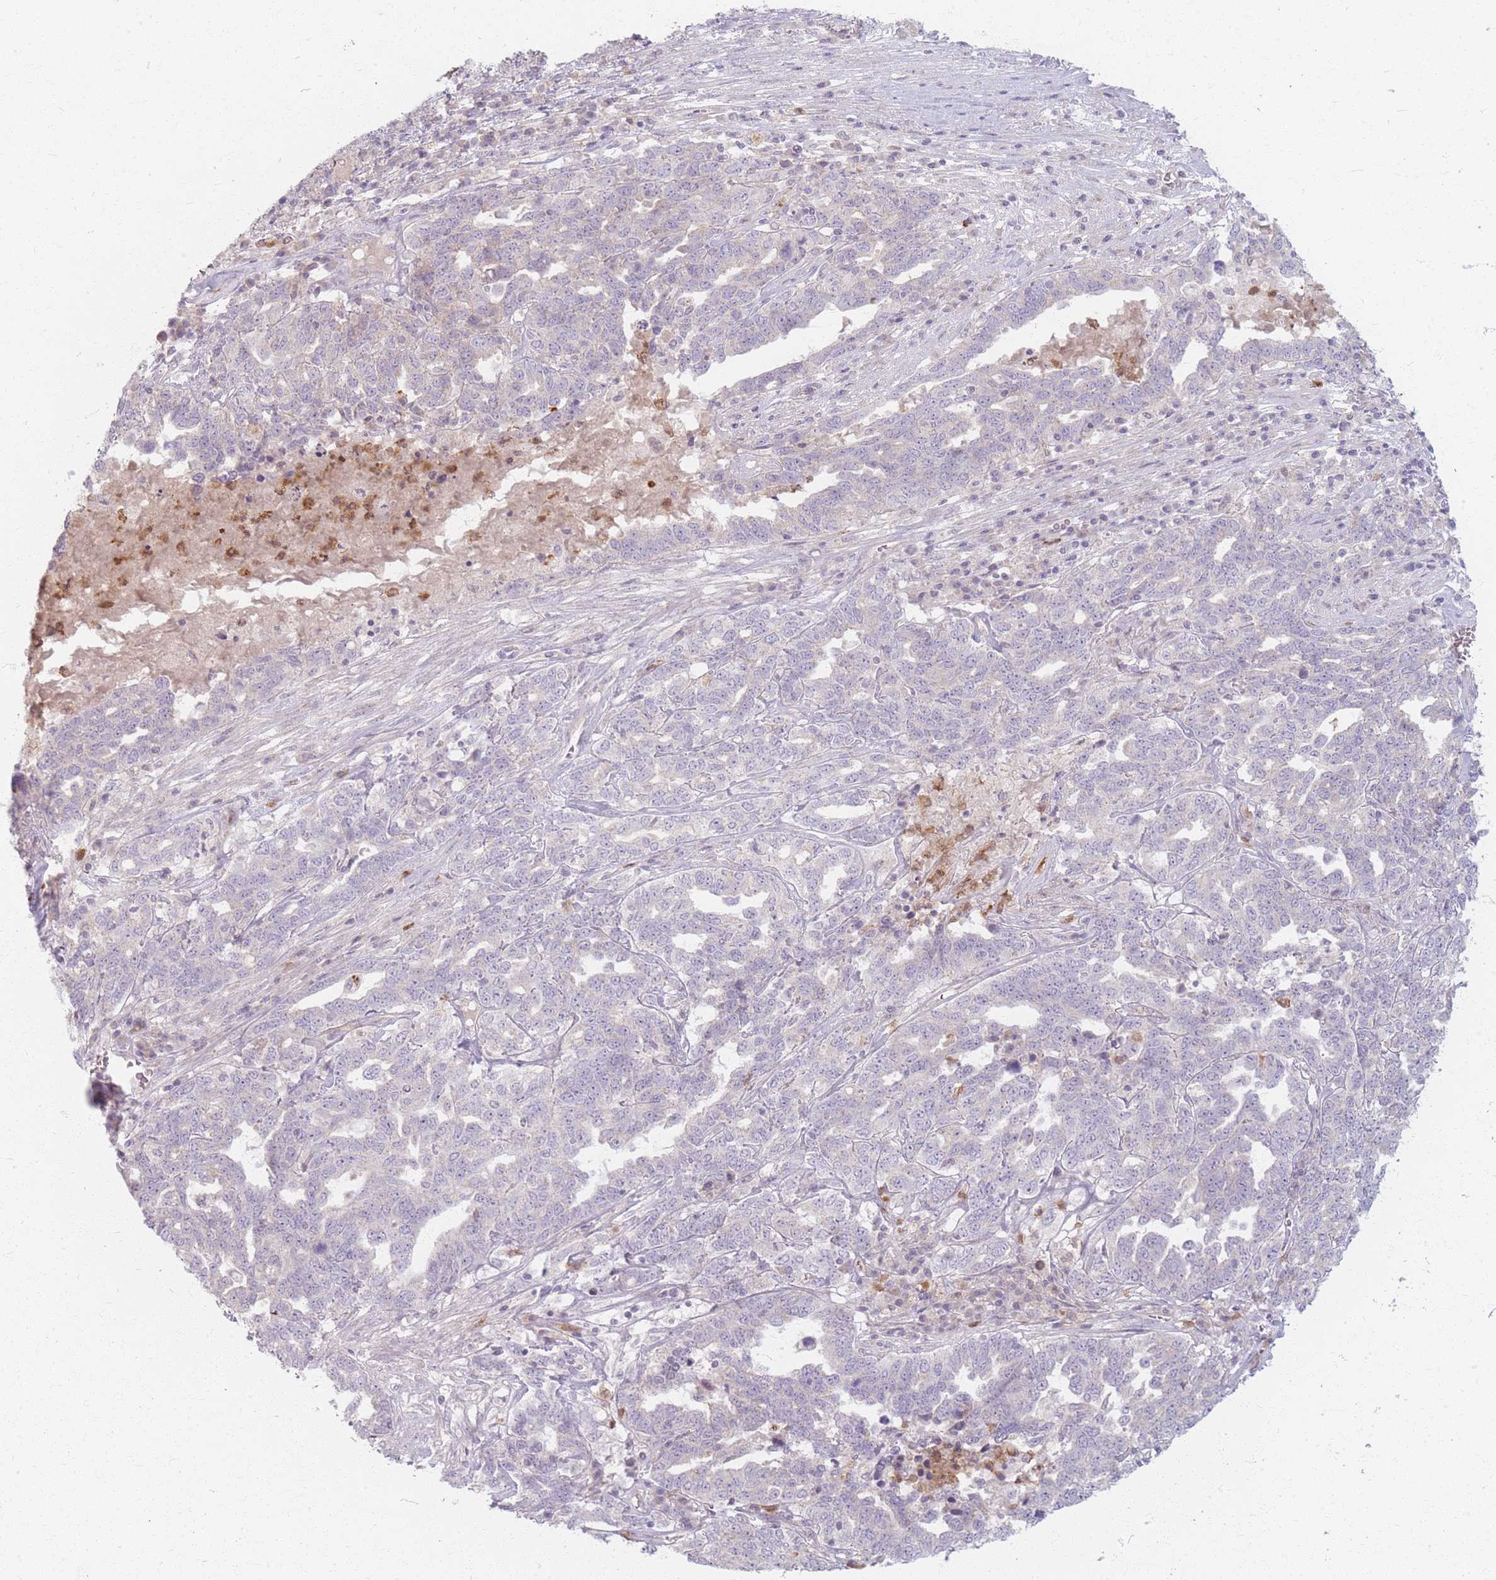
{"staining": {"intensity": "negative", "quantity": "none", "location": "none"}, "tissue": "ovarian cancer", "cell_type": "Tumor cells", "image_type": "cancer", "snomed": [{"axis": "morphology", "description": "Carcinoma, endometroid"}, {"axis": "topography", "description": "Ovary"}], "caption": "An IHC histopathology image of ovarian endometroid carcinoma is shown. There is no staining in tumor cells of ovarian endometroid carcinoma.", "gene": "CHCHD7", "patient": {"sex": "female", "age": 62}}